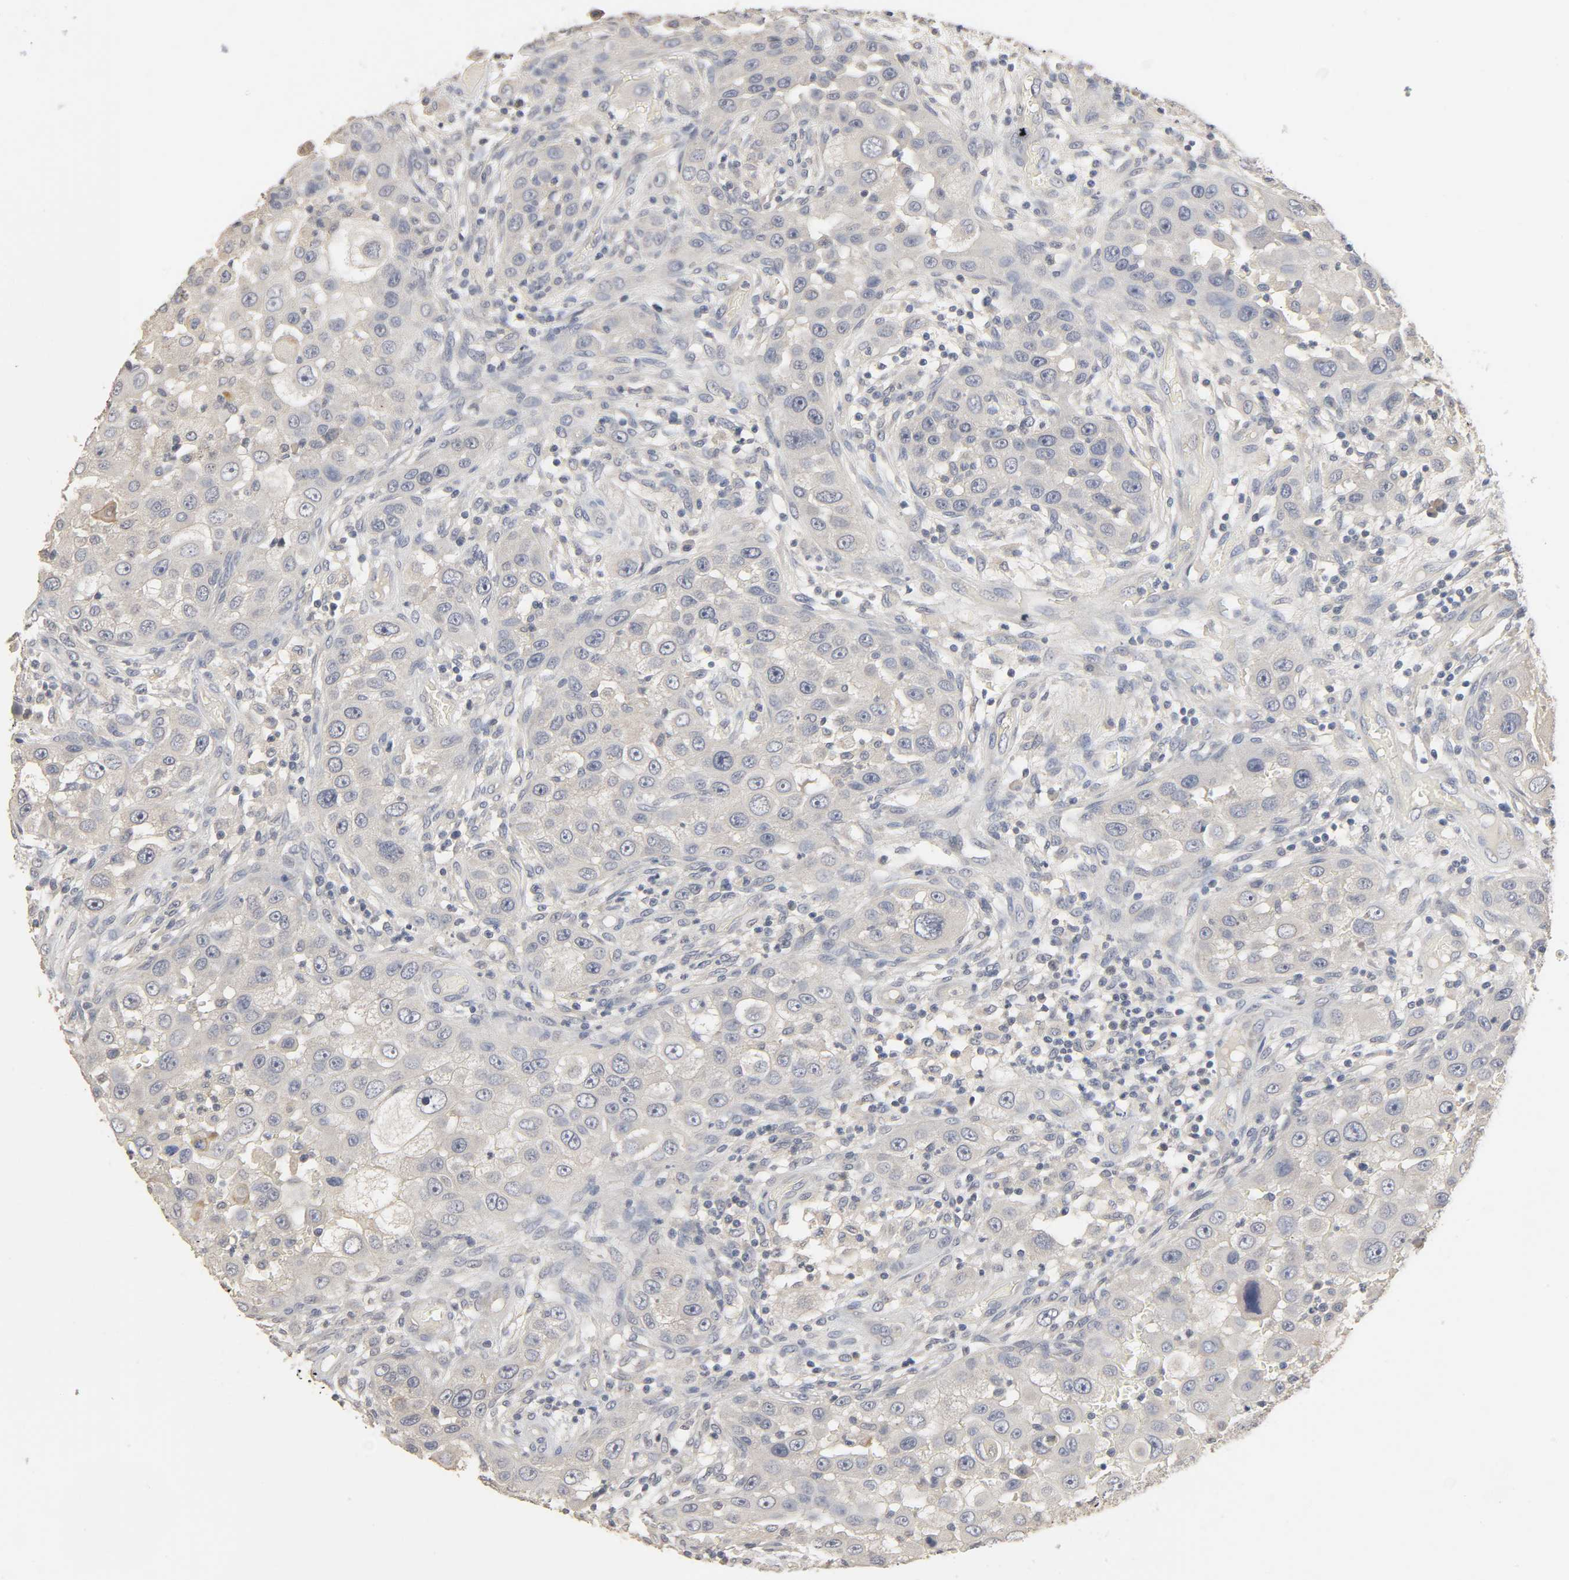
{"staining": {"intensity": "negative", "quantity": "none", "location": "none"}, "tissue": "head and neck cancer", "cell_type": "Tumor cells", "image_type": "cancer", "snomed": [{"axis": "morphology", "description": "Carcinoma, NOS"}, {"axis": "topography", "description": "Head-Neck"}], "caption": "Human carcinoma (head and neck) stained for a protein using immunohistochemistry (IHC) shows no positivity in tumor cells.", "gene": "SLC10A2", "patient": {"sex": "male", "age": 87}}